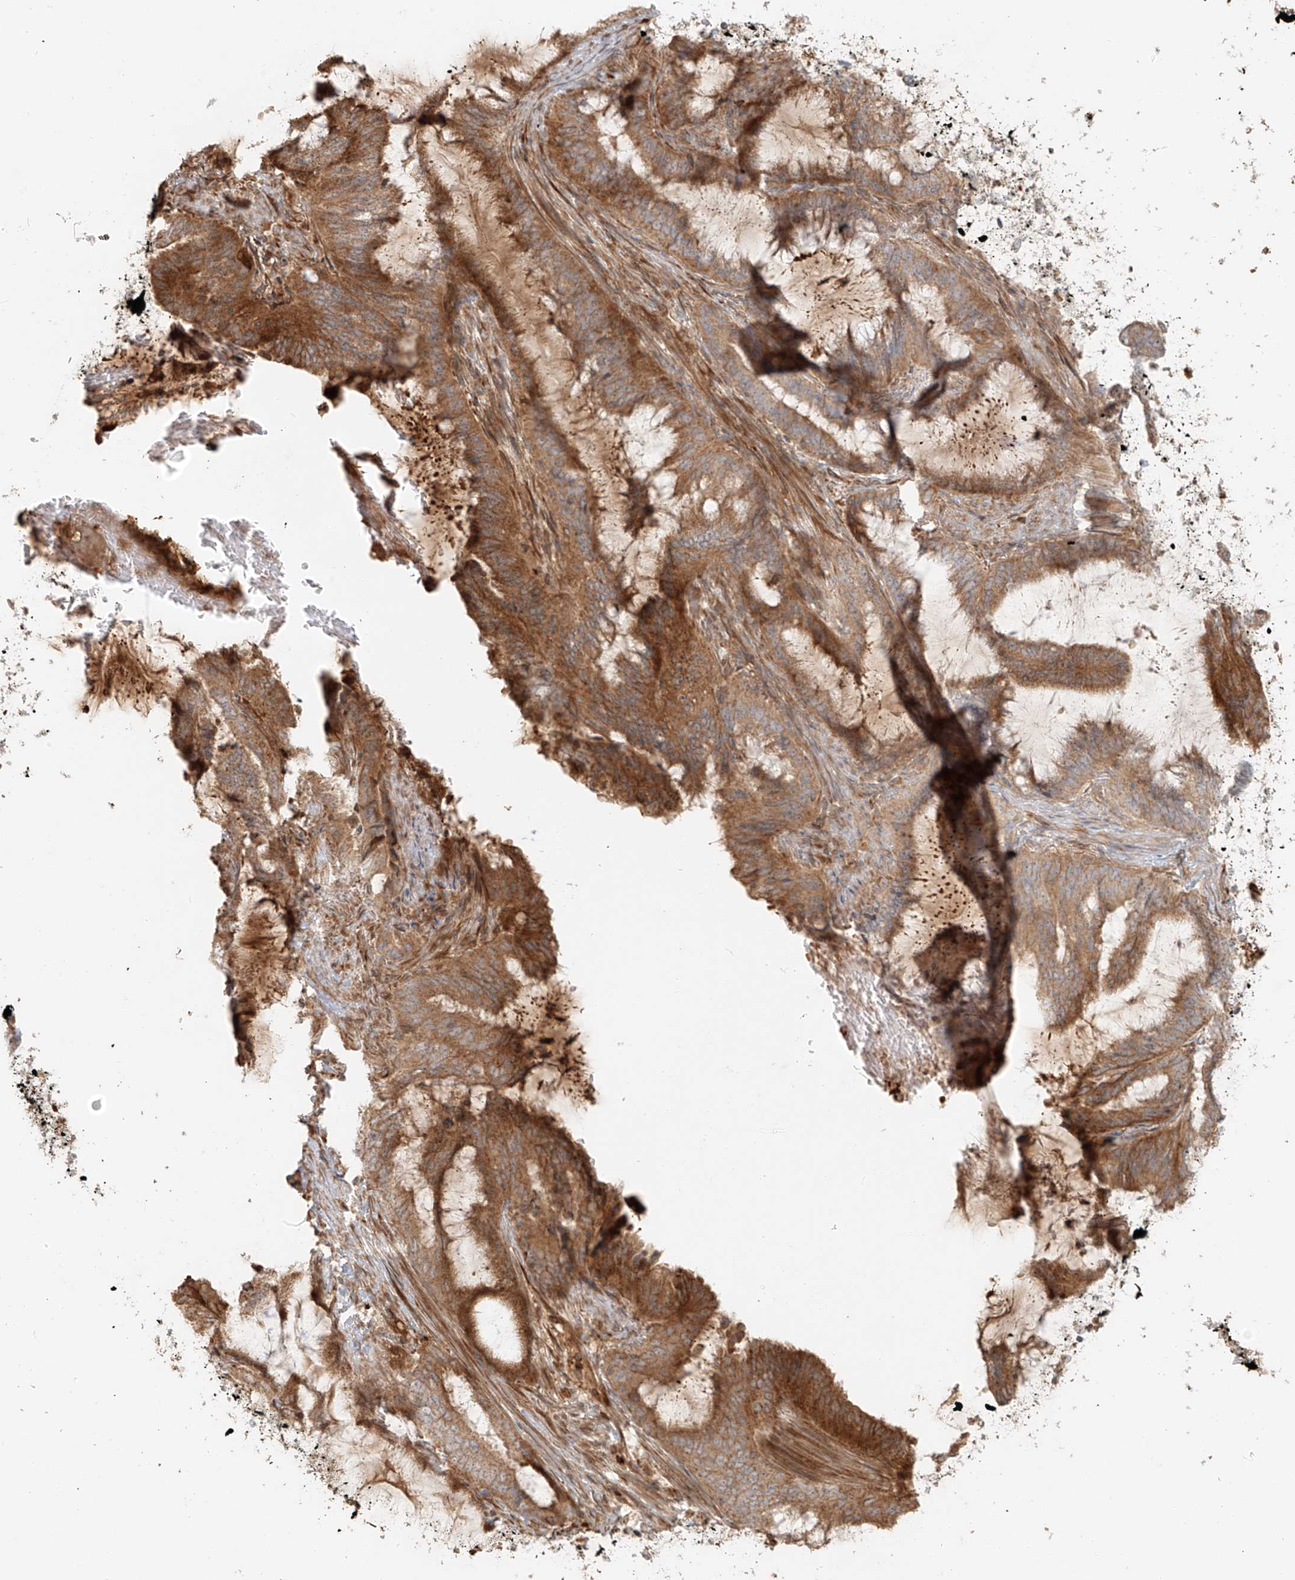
{"staining": {"intensity": "moderate", "quantity": ">75%", "location": "cytoplasmic/membranous"}, "tissue": "endometrial cancer", "cell_type": "Tumor cells", "image_type": "cancer", "snomed": [{"axis": "morphology", "description": "Adenocarcinoma, NOS"}, {"axis": "topography", "description": "Endometrium"}], "caption": "Immunohistochemical staining of human endometrial cancer (adenocarcinoma) reveals moderate cytoplasmic/membranous protein expression in about >75% of tumor cells.", "gene": "MIPEP", "patient": {"sex": "female", "age": 51}}